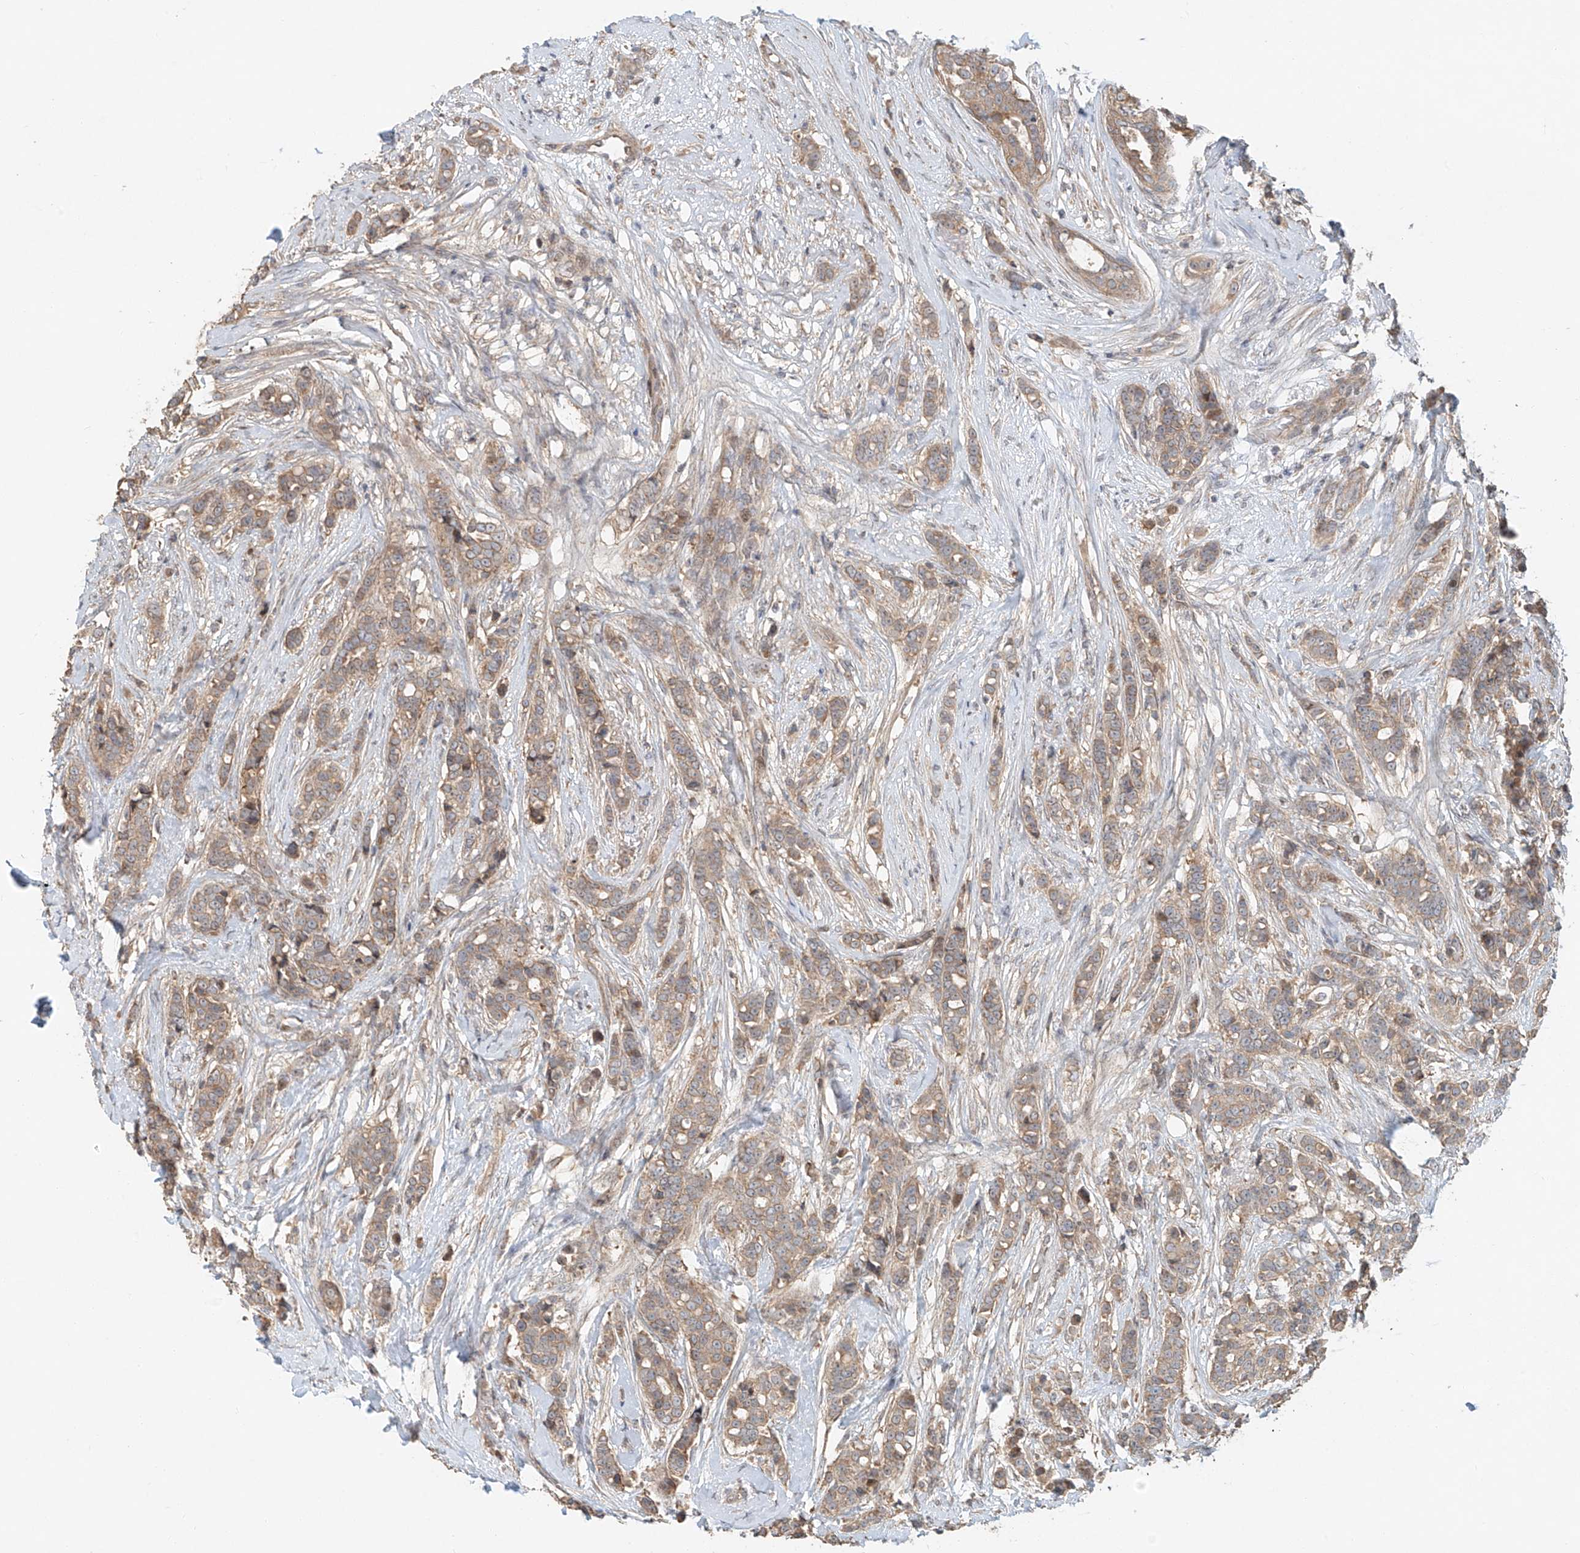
{"staining": {"intensity": "weak", "quantity": ">75%", "location": "cytoplasmic/membranous"}, "tissue": "breast cancer", "cell_type": "Tumor cells", "image_type": "cancer", "snomed": [{"axis": "morphology", "description": "Lobular carcinoma"}, {"axis": "topography", "description": "Breast"}], "caption": "A micrograph of breast lobular carcinoma stained for a protein demonstrates weak cytoplasmic/membranous brown staining in tumor cells.", "gene": "TMEM61", "patient": {"sex": "female", "age": 51}}